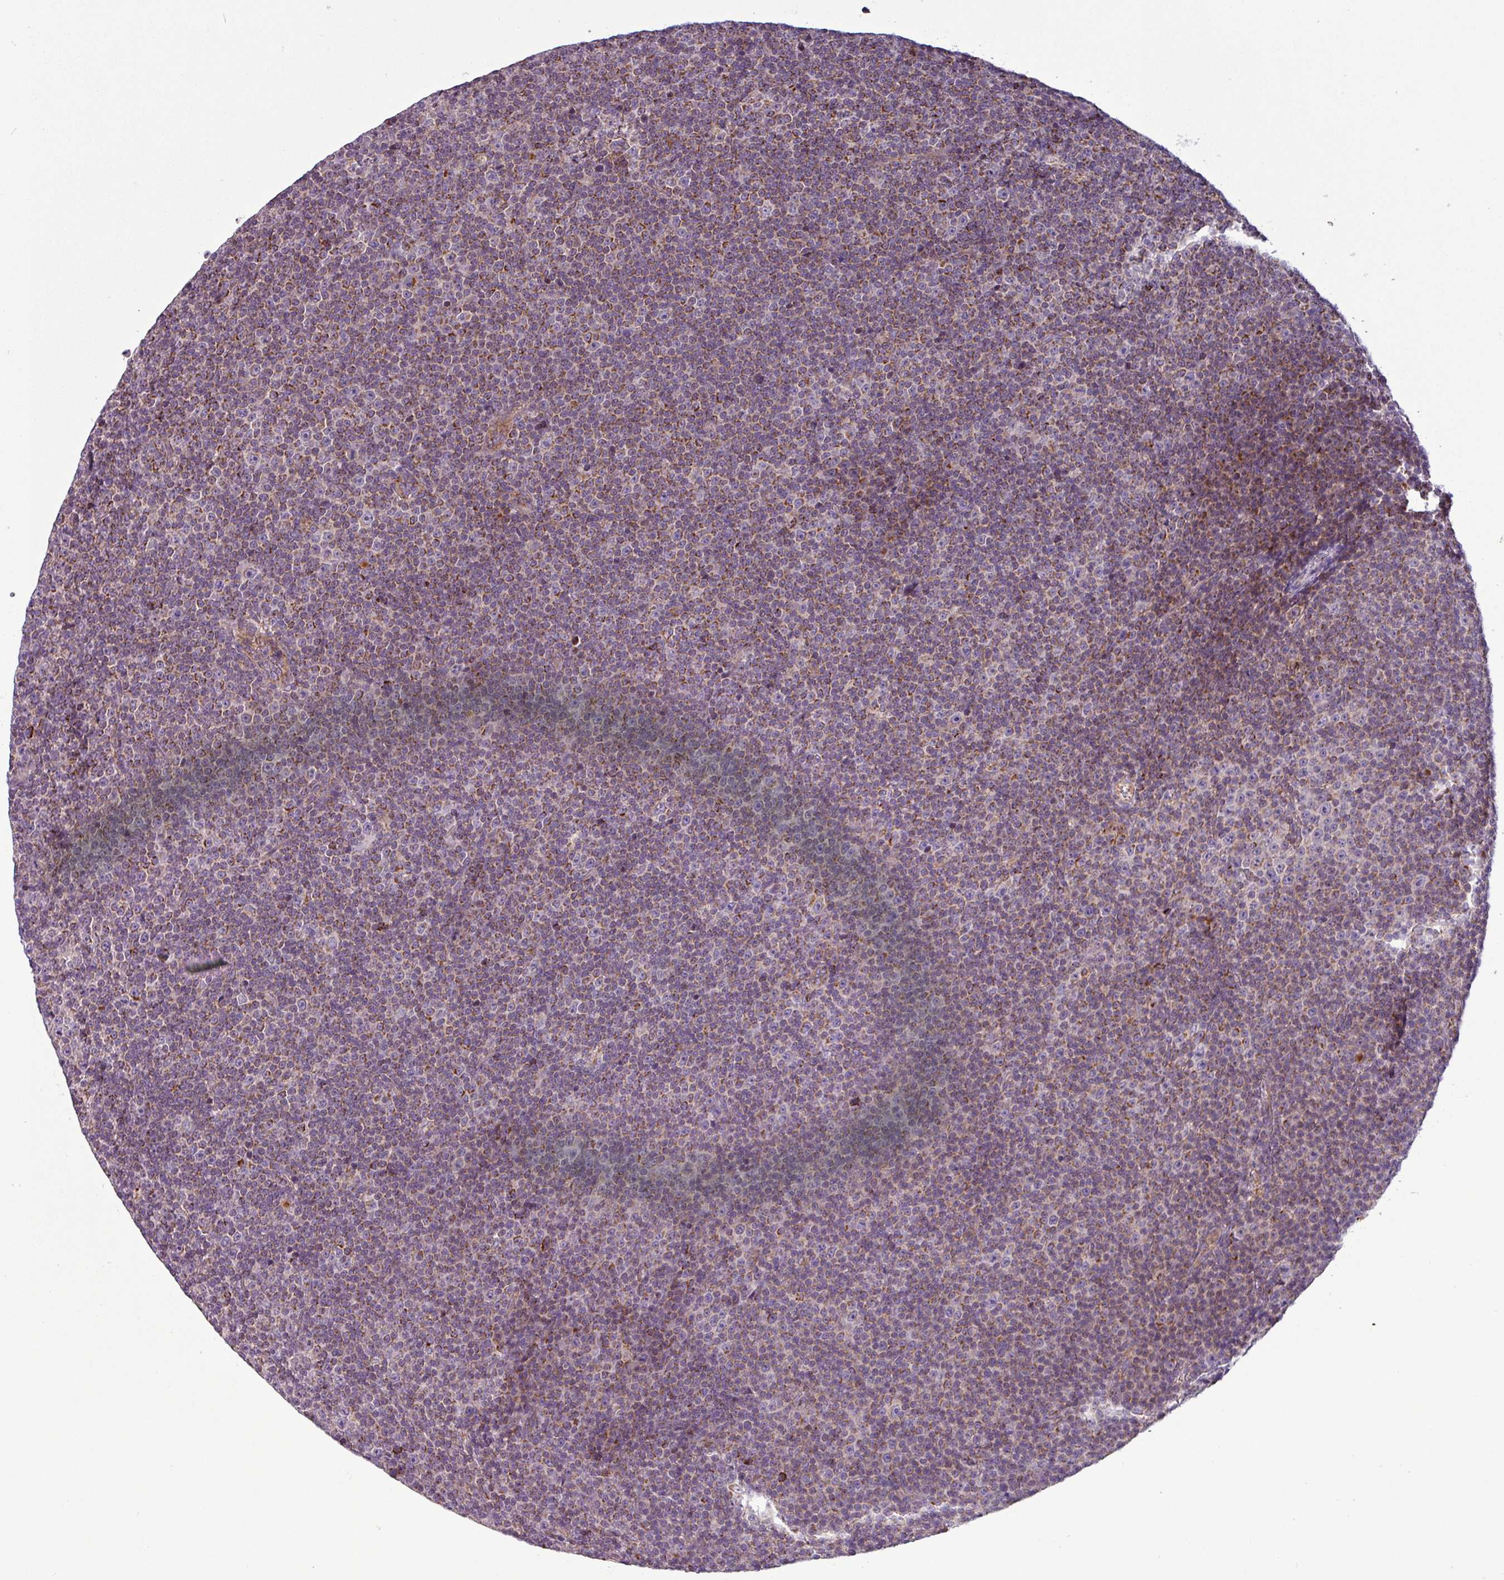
{"staining": {"intensity": "moderate", "quantity": "25%-75%", "location": "cytoplasmic/membranous"}, "tissue": "lymphoma", "cell_type": "Tumor cells", "image_type": "cancer", "snomed": [{"axis": "morphology", "description": "Malignant lymphoma, non-Hodgkin's type, Low grade"}, {"axis": "topography", "description": "Lymph node"}], "caption": "A medium amount of moderate cytoplasmic/membranous expression is present in approximately 25%-75% of tumor cells in malignant lymphoma, non-Hodgkin's type (low-grade) tissue.", "gene": "PNMA6A", "patient": {"sex": "female", "age": 67}}